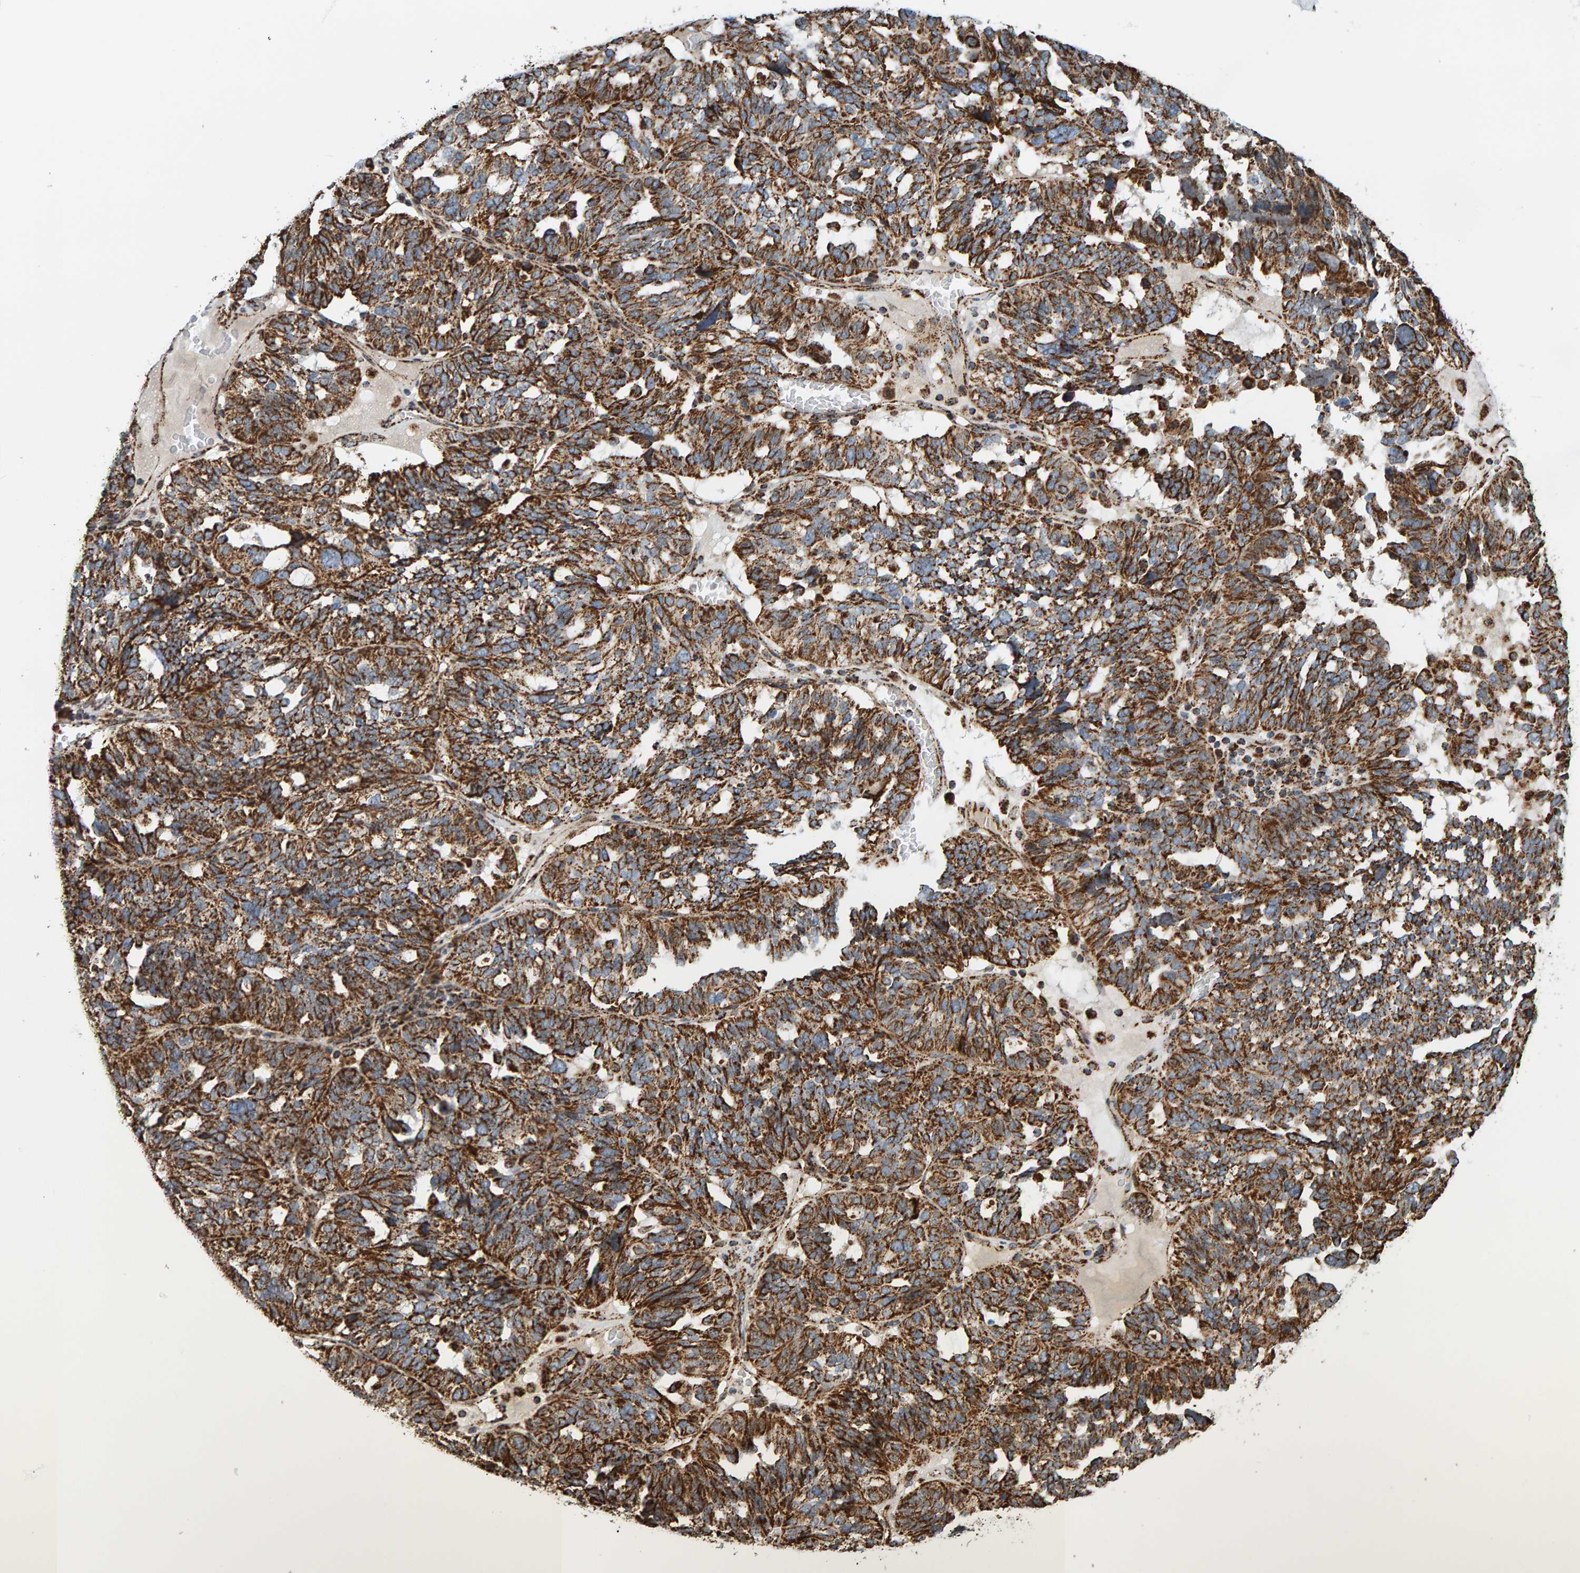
{"staining": {"intensity": "strong", "quantity": "25%-75%", "location": "cytoplasmic/membranous"}, "tissue": "ovarian cancer", "cell_type": "Tumor cells", "image_type": "cancer", "snomed": [{"axis": "morphology", "description": "Cystadenocarcinoma, serous, NOS"}, {"axis": "topography", "description": "Ovary"}], "caption": "Human ovarian cancer stained with a protein marker shows strong staining in tumor cells.", "gene": "MRPL45", "patient": {"sex": "female", "age": 59}}